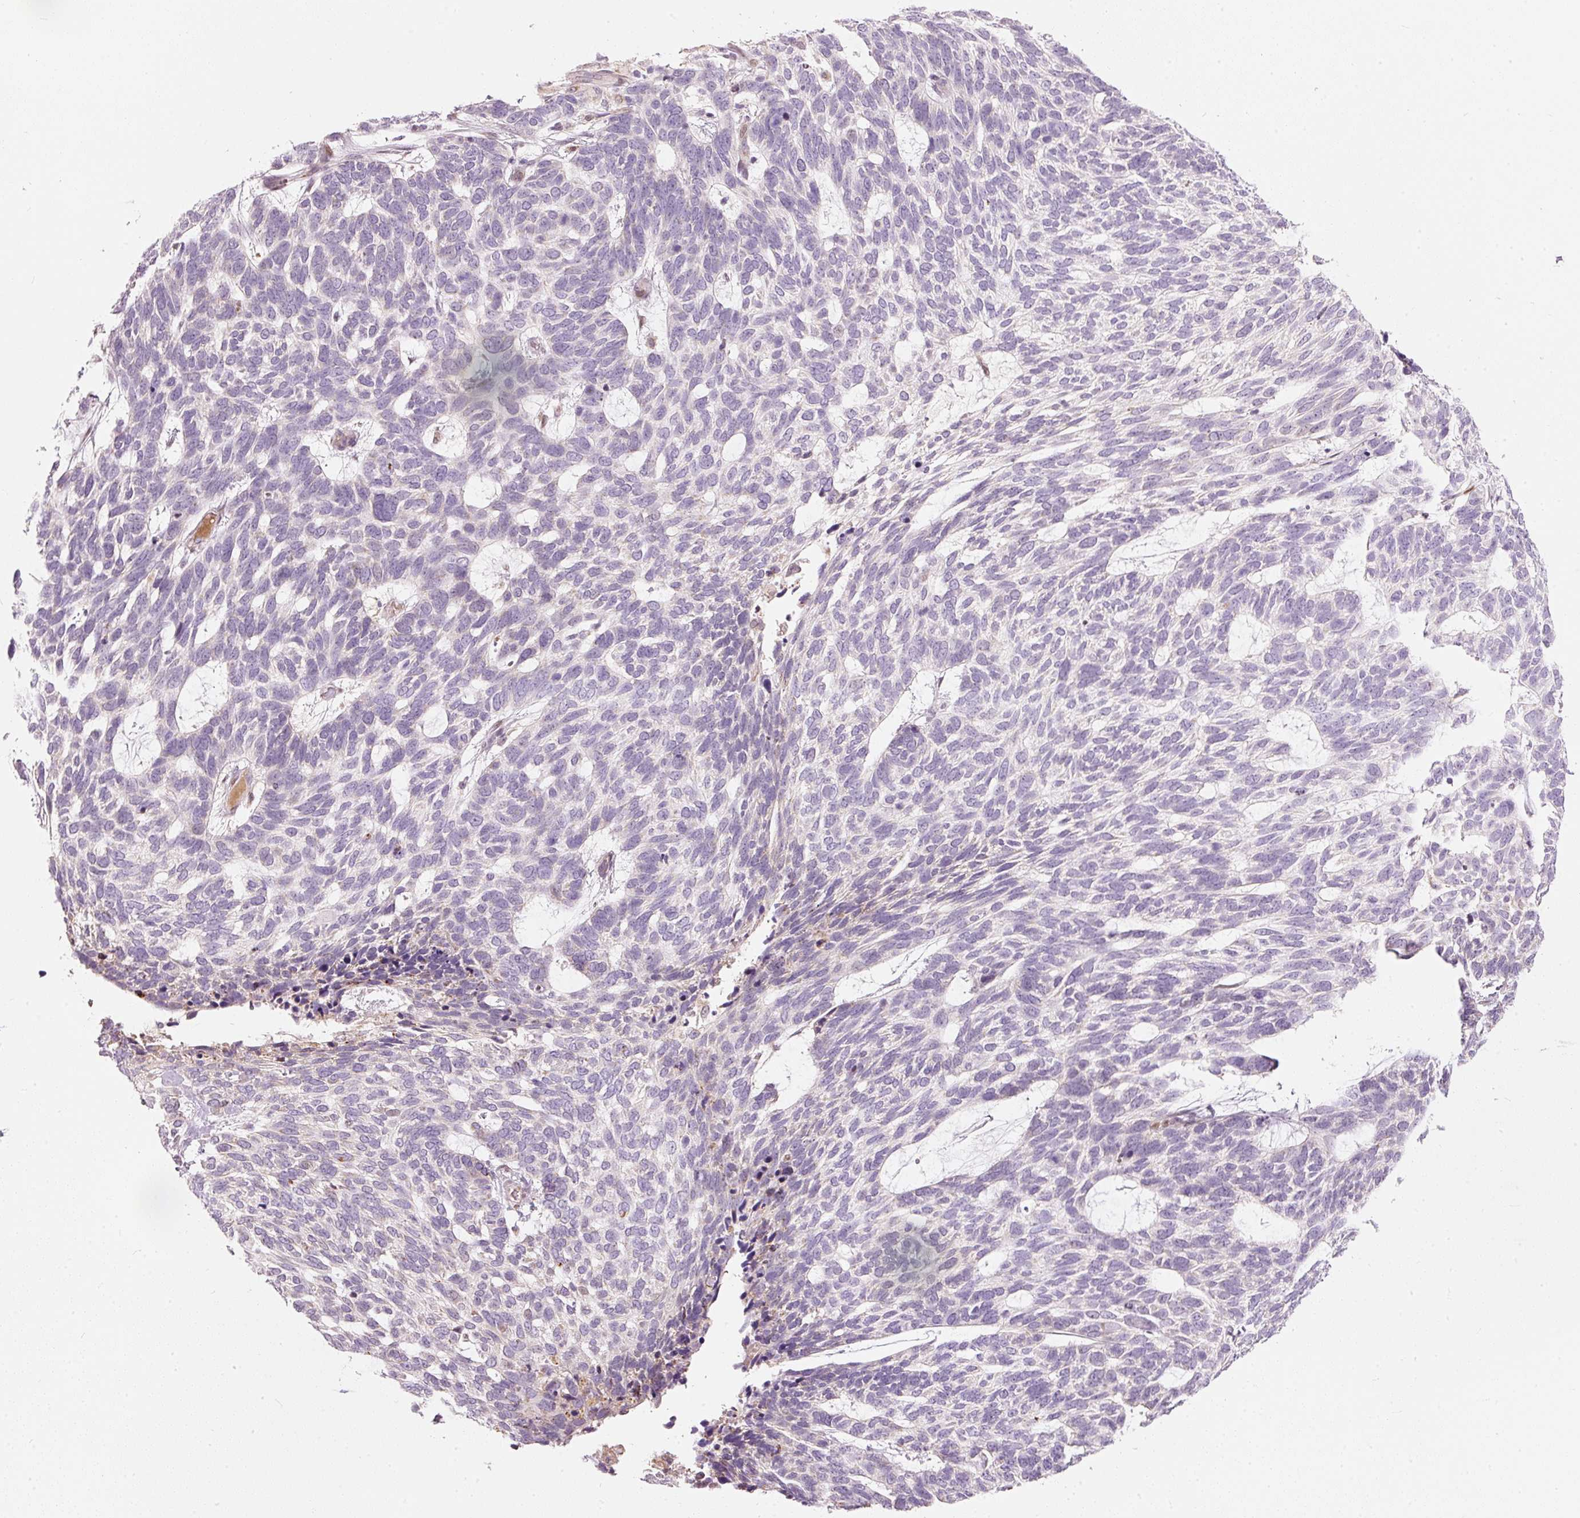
{"staining": {"intensity": "negative", "quantity": "none", "location": "none"}, "tissue": "skin cancer", "cell_type": "Tumor cells", "image_type": "cancer", "snomed": [{"axis": "morphology", "description": "Basal cell carcinoma"}, {"axis": "topography", "description": "Skin"}], "caption": "Photomicrograph shows no protein expression in tumor cells of skin cancer tissue.", "gene": "RNF39", "patient": {"sex": "female", "age": 65}}